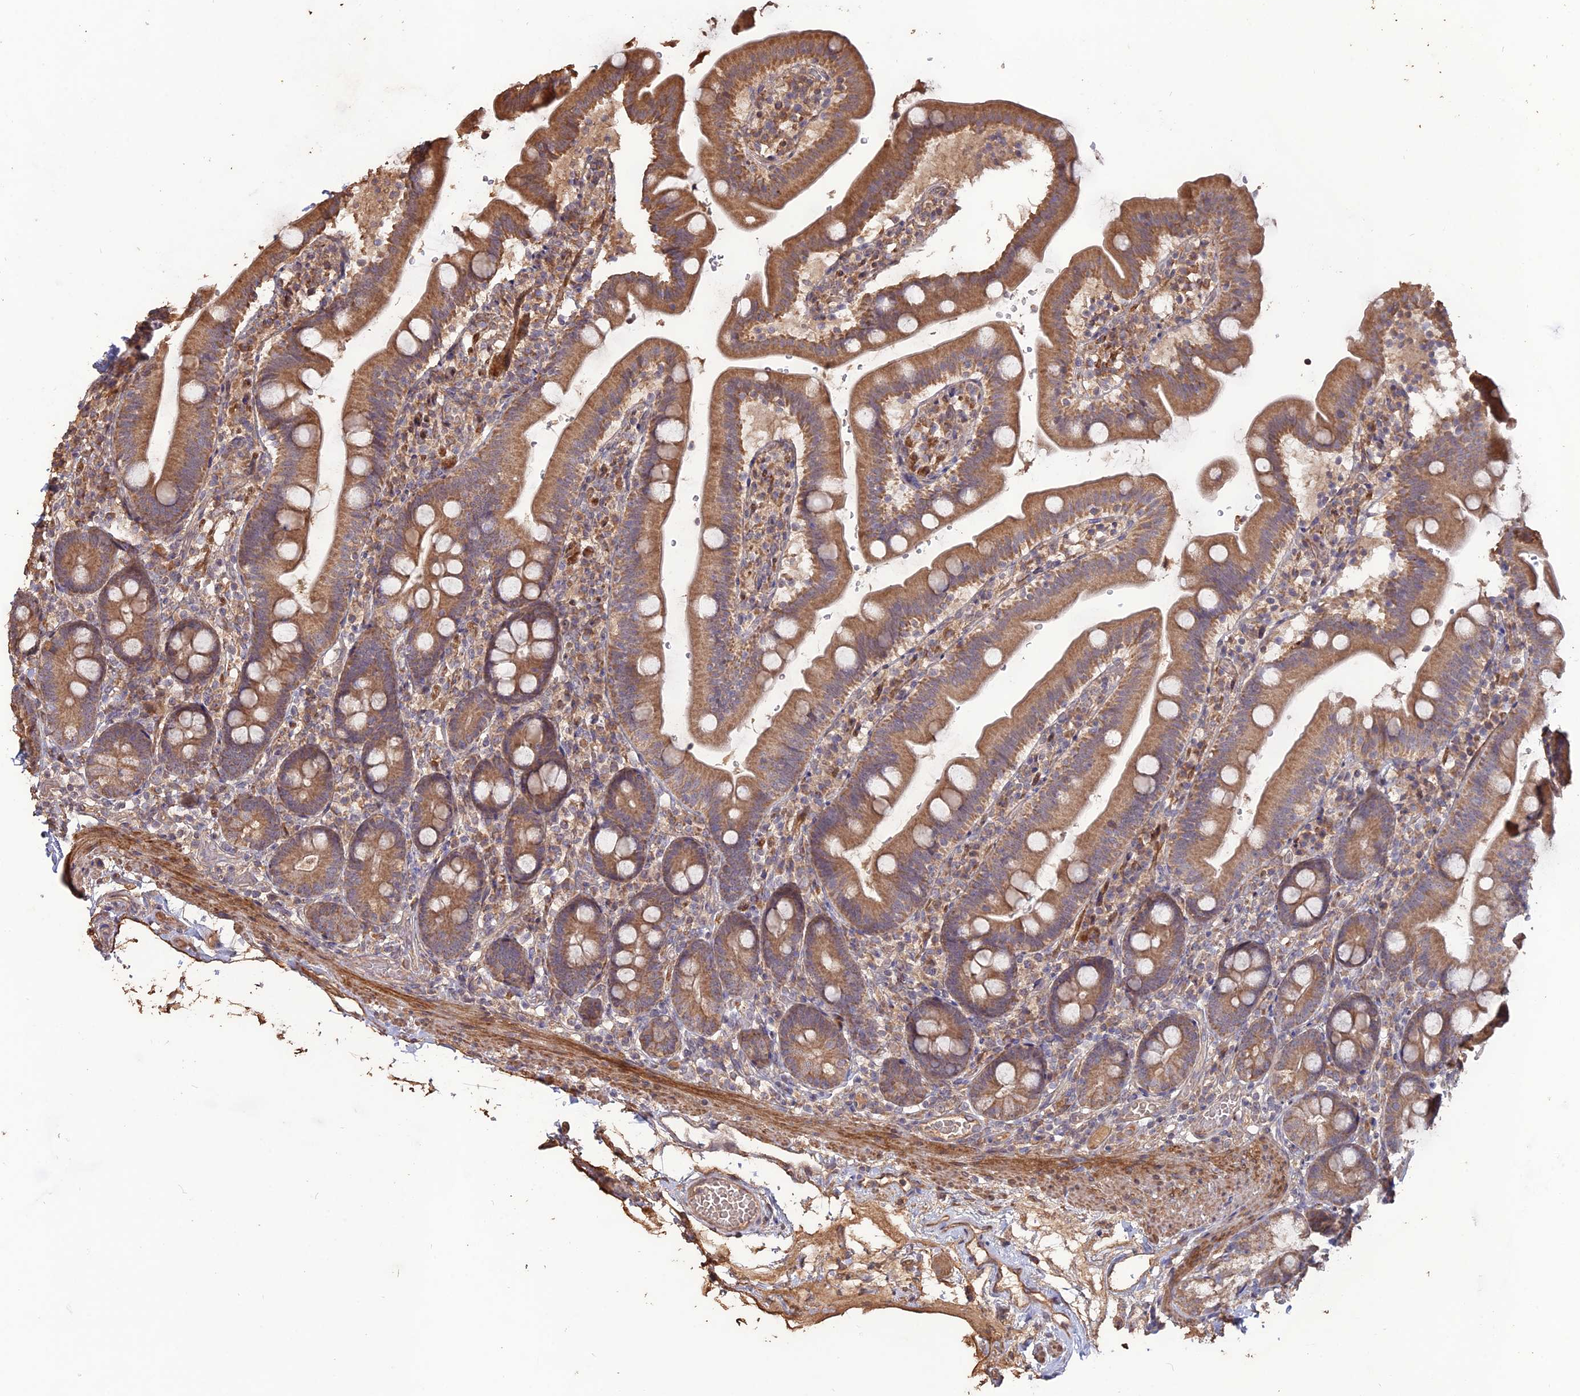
{"staining": {"intensity": "moderate", "quantity": ">75%", "location": "cytoplasmic/membranous"}, "tissue": "duodenum", "cell_type": "Glandular cells", "image_type": "normal", "snomed": [{"axis": "morphology", "description": "Normal tissue, NOS"}, {"axis": "topography", "description": "Duodenum"}], "caption": "Immunohistochemistry (IHC) photomicrograph of unremarkable duodenum stained for a protein (brown), which shows medium levels of moderate cytoplasmic/membranous expression in about >75% of glandular cells.", "gene": "LAYN", "patient": {"sex": "female", "age": 67}}